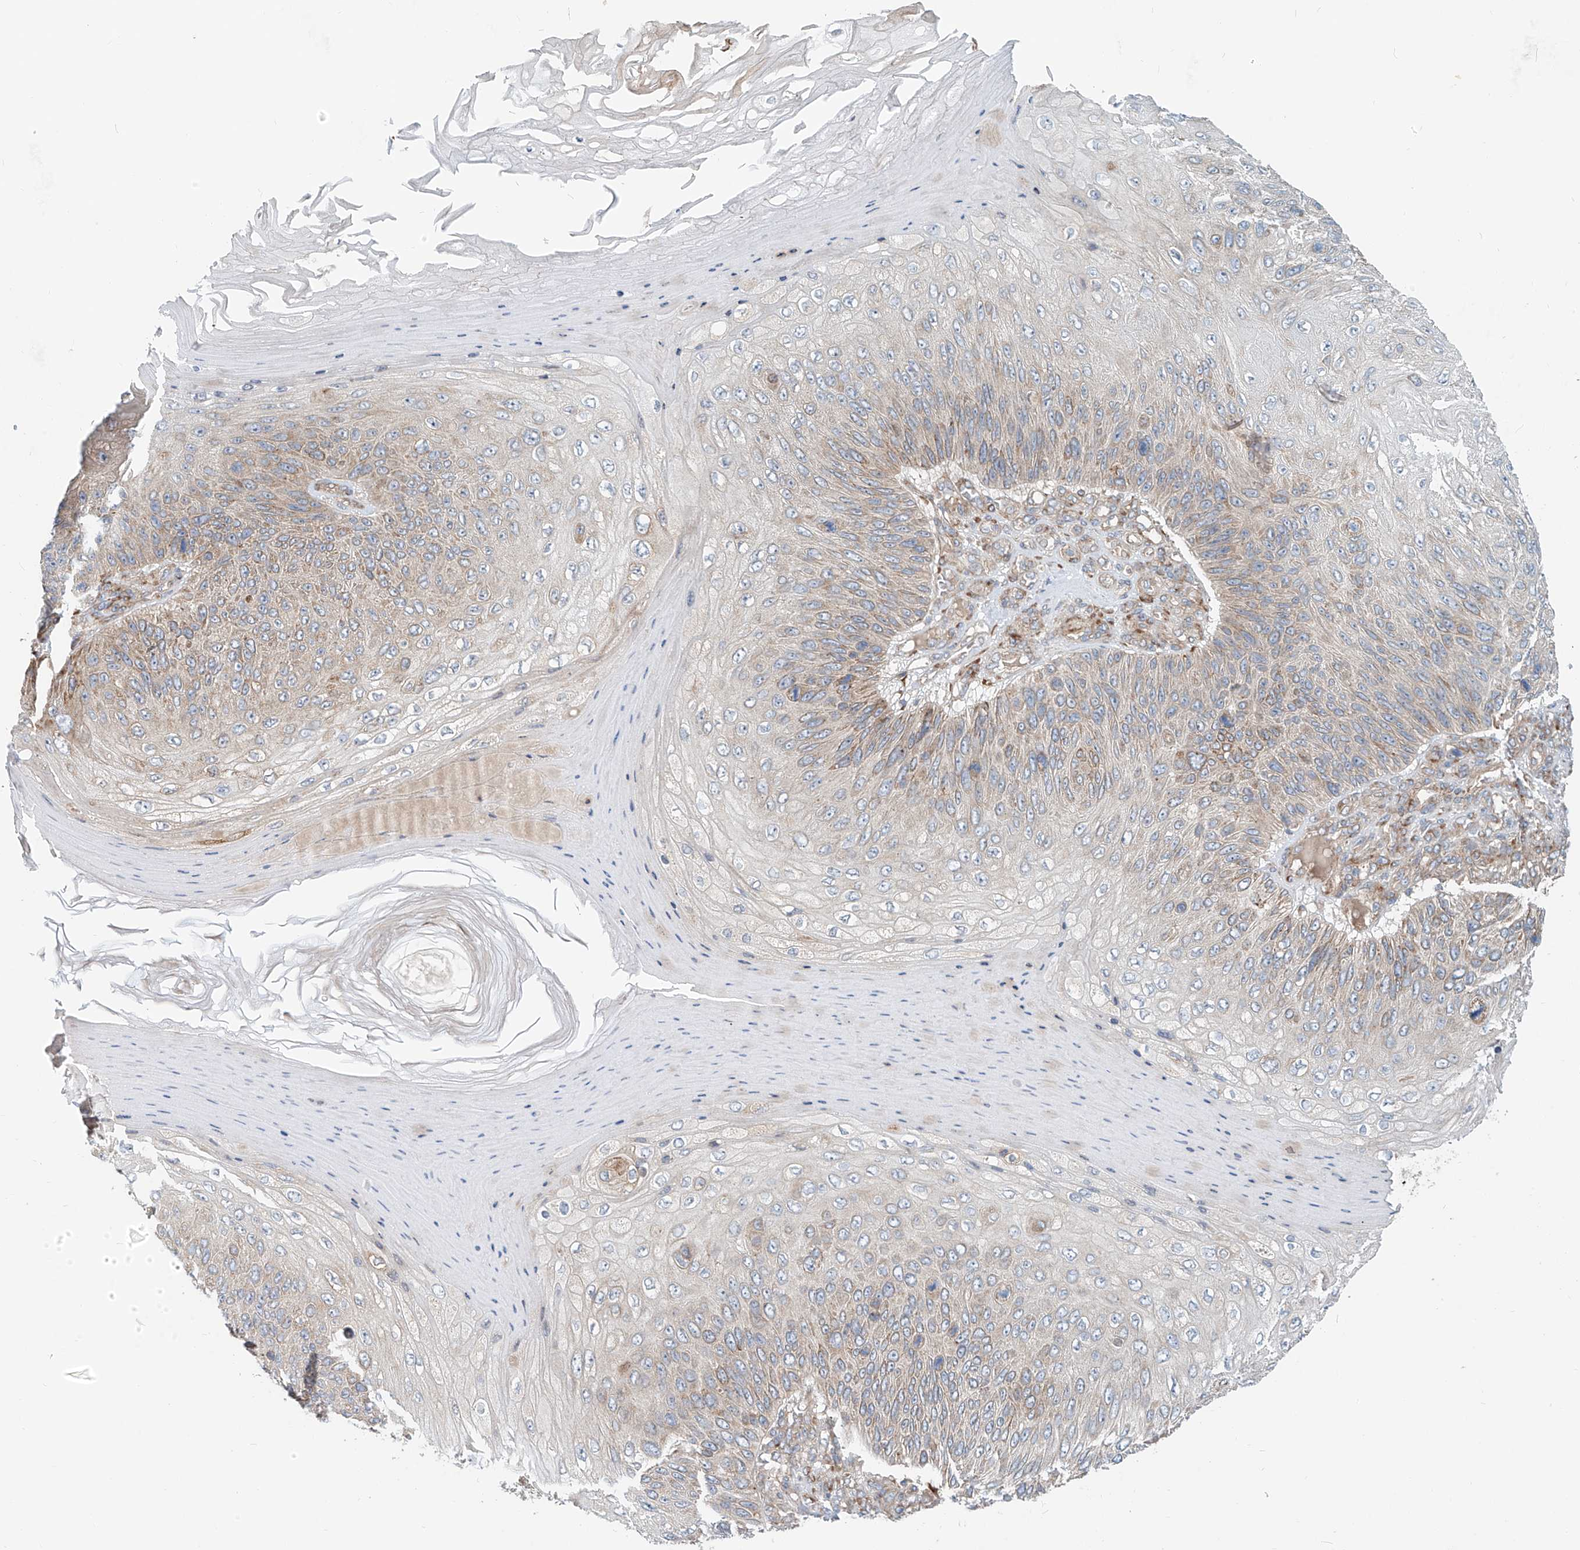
{"staining": {"intensity": "weak", "quantity": "<25%", "location": "cytoplasmic/membranous"}, "tissue": "skin cancer", "cell_type": "Tumor cells", "image_type": "cancer", "snomed": [{"axis": "morphology", "description": "Squamous cell carcinoma, NOS"}, {"axis": "topography", "description": "Skin"}], "caption": "Protein analysis of skin cancer displays no significant expression in tumor cells. Nuclei are stained in blue.", "gene": "SNAP29", "patient": {"sex": "female", "age": 88}}